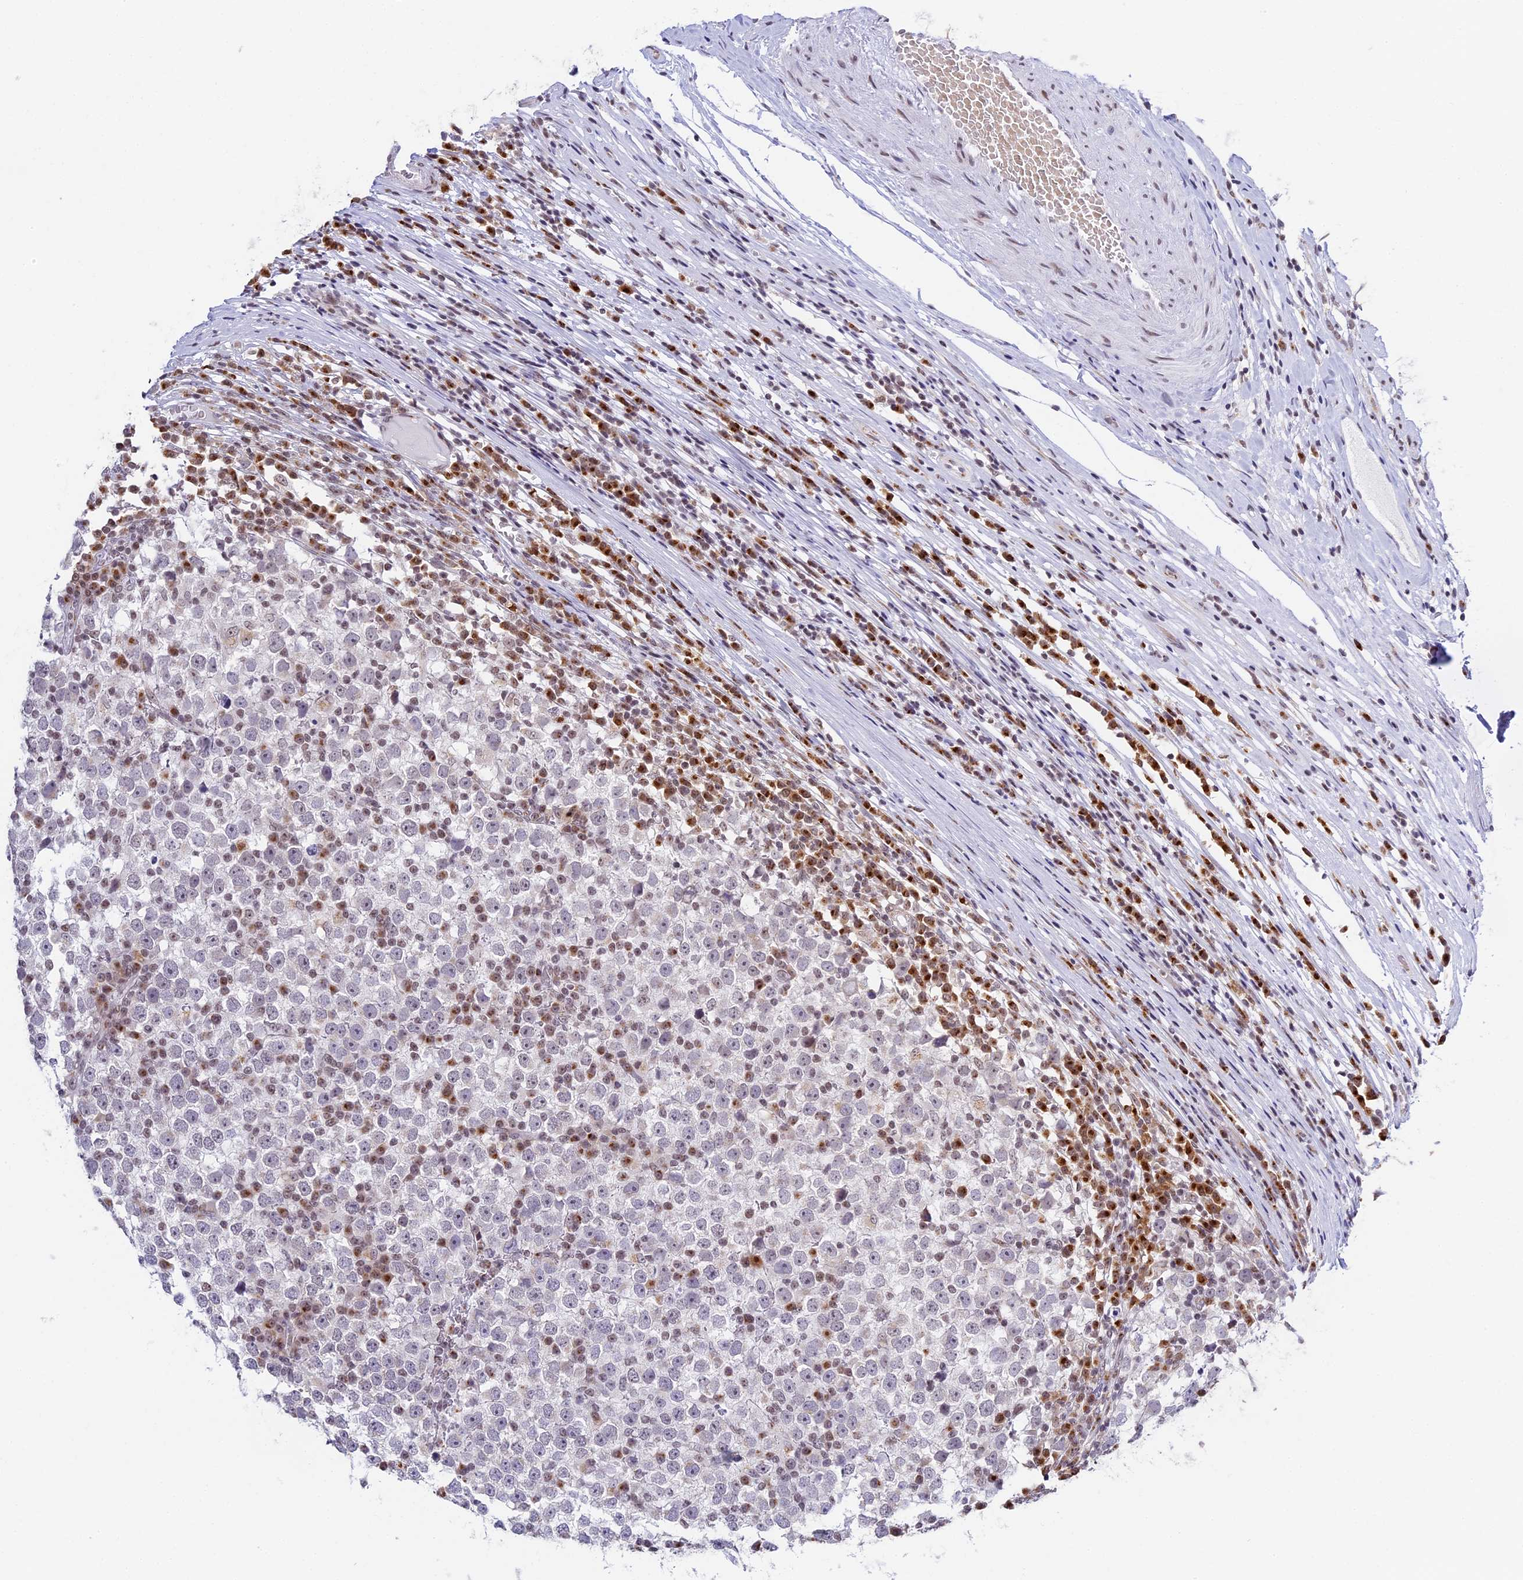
{"staining": {"intensity": "negative", "quantity": "none", "location": "none"}, "tissue": "testis cancer", "cell_type": "Tumor cells", "image_type": "cancer", "snomed": [{"axis": "morphology", "description": "Seminoma, NOS"}, {"axis": "topography", "description": "Testis"}], "caption": "This histopathology image is of testis cancer stained with immunohistochemistry (IHC) to label a protein in brown with the nuclei are counter-stained blue. There is no positivity in tumor cells.", "gene": "HEATR5B", "patient": {"sex": "male", "age": 65}}